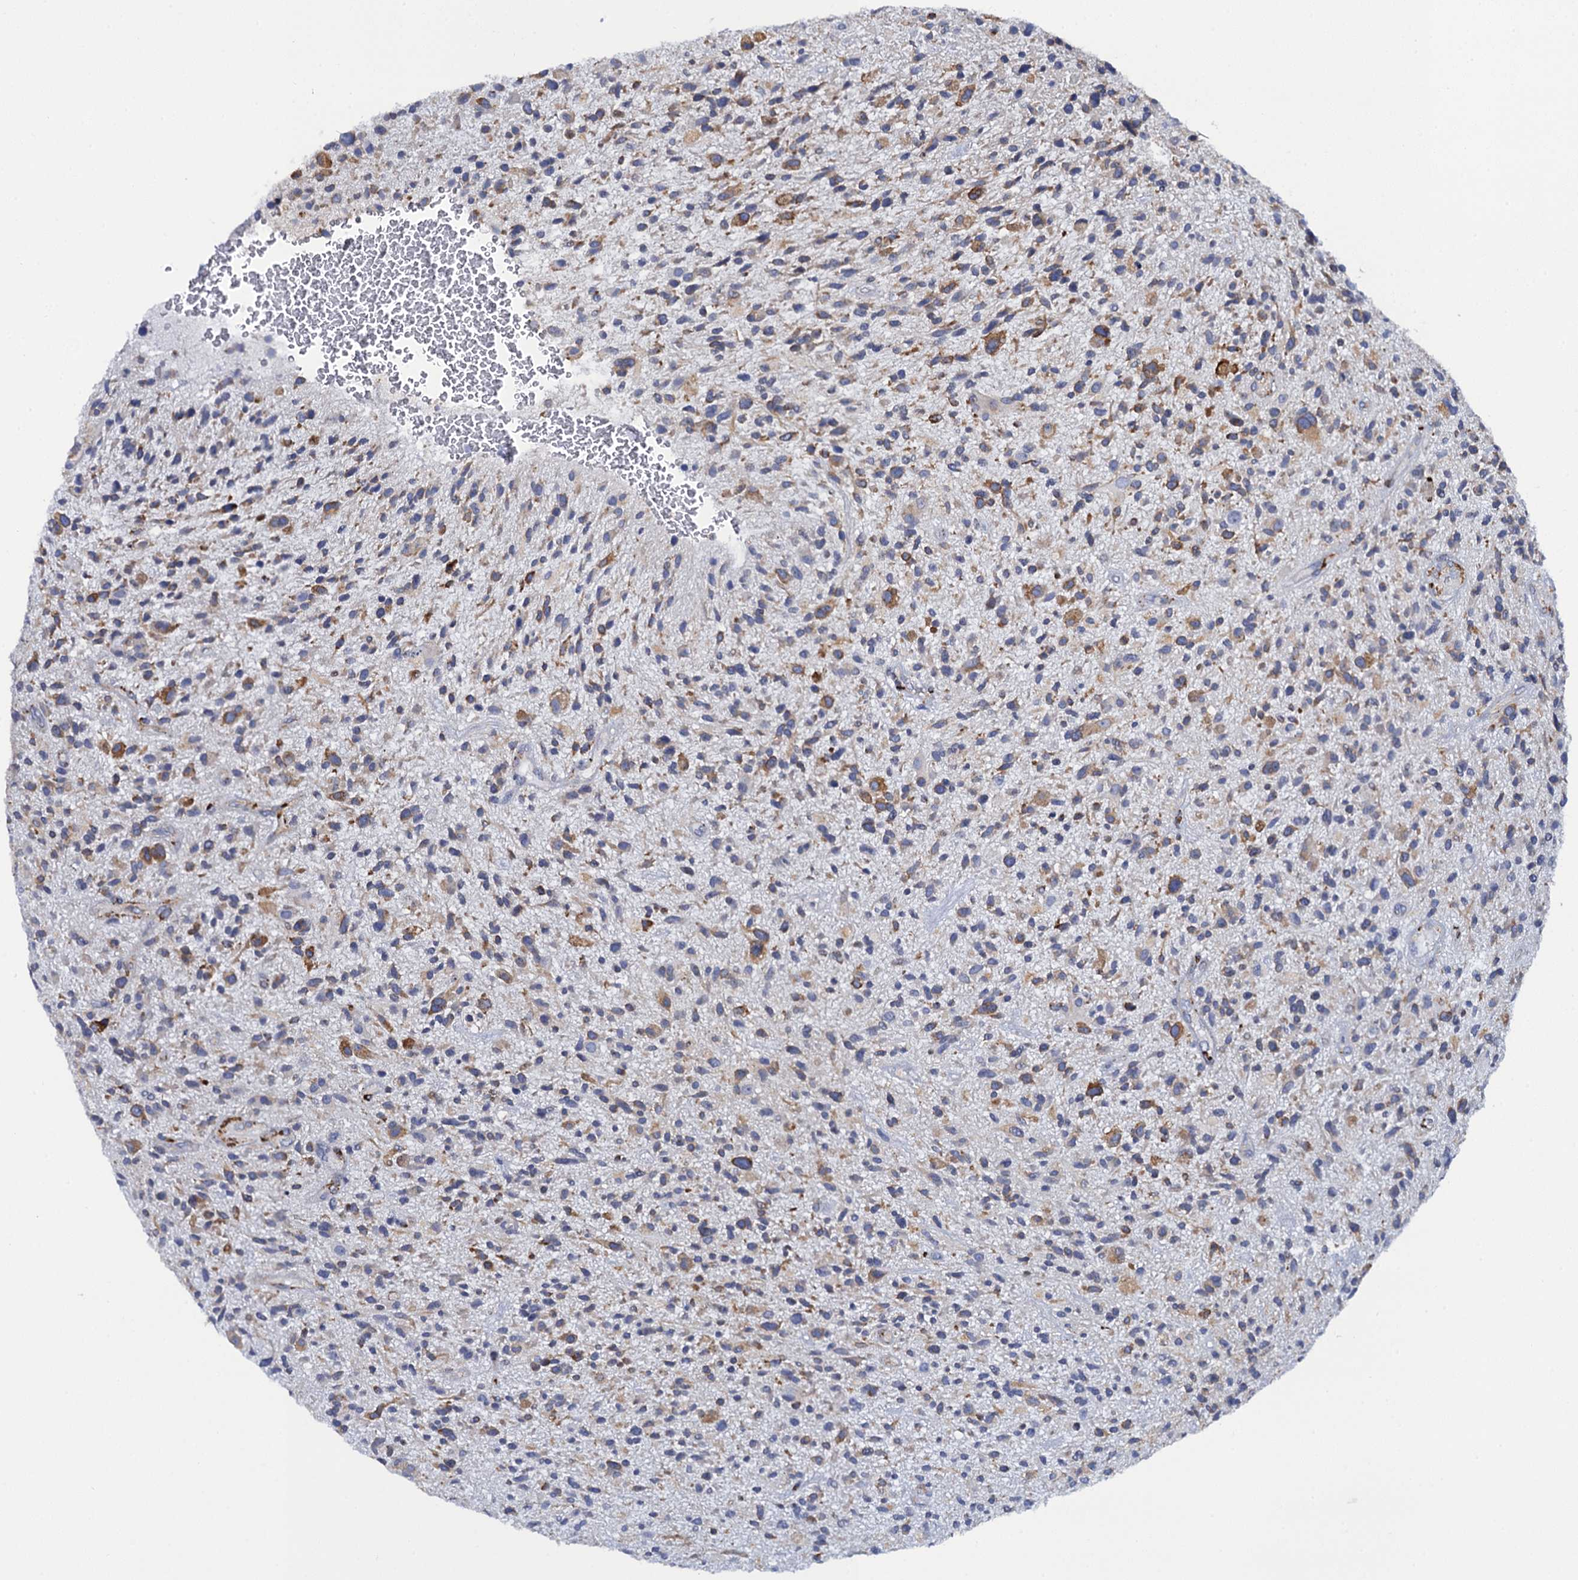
{"staining": {"intensity": "moderate", "quantity": "25%-75%", "location": "cytoplasmic/membranous"}, "tissue": "glioma", "cell_type": "Tumor cells", "image_type": "cancer", "snomed": [{"axis": "morphology", "description": "Glioma, malignant, High grade"}, {"axis": "topography", "description": "Brain"}], "caption": "A photomicrograph showing moderate cytoplasmic/membranous staining in about 25%-75% of tumor cells in glioma, as visualized by brown immunohistochemical staining.", "gene": "POGLUT3", "patient": {"sex": "male", "age": 47}}